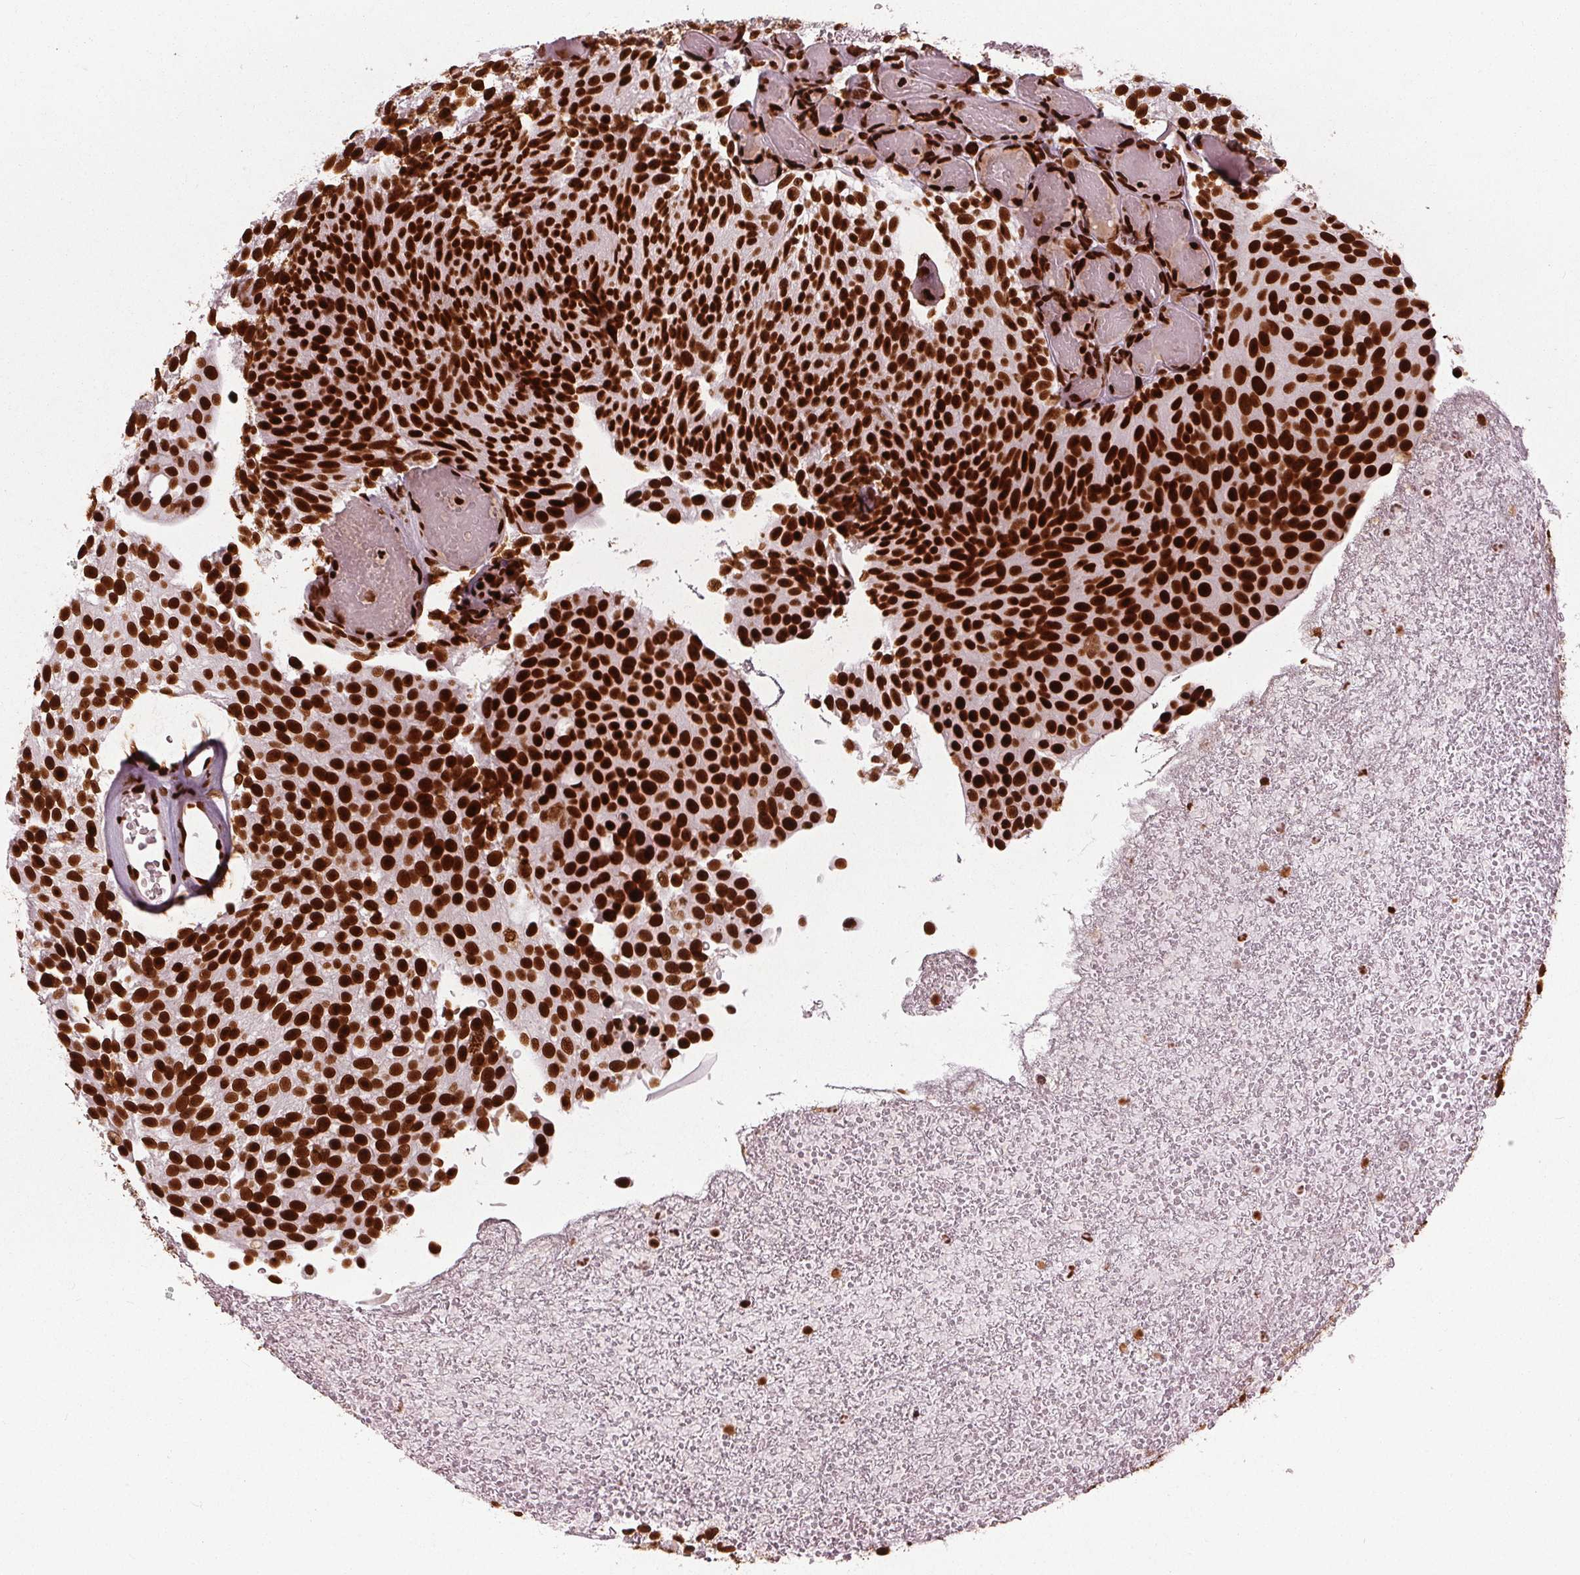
{"staining": {"intensity": "strong", "quantity": ">75%", "location": "nuclear"}, "tissue": "urothelial cancer", "cell_type": "Tumor cells", "image_type": "cancer", "snomed": [{"axis": "morphology", "description": "Urothelial carcinoma, Low grade"}, {"axis": "topography", "description": "Urinary bladder"}], "caption": "Low-grade urothelial carcinoma was stained to show a protein in brown. There is high levels of strong nuclear staining in approximately >75% of tumor cells. Nuclei are stained in blue.", "gene": "BRD4", "patient": {"sex": "male", "age": 78}}